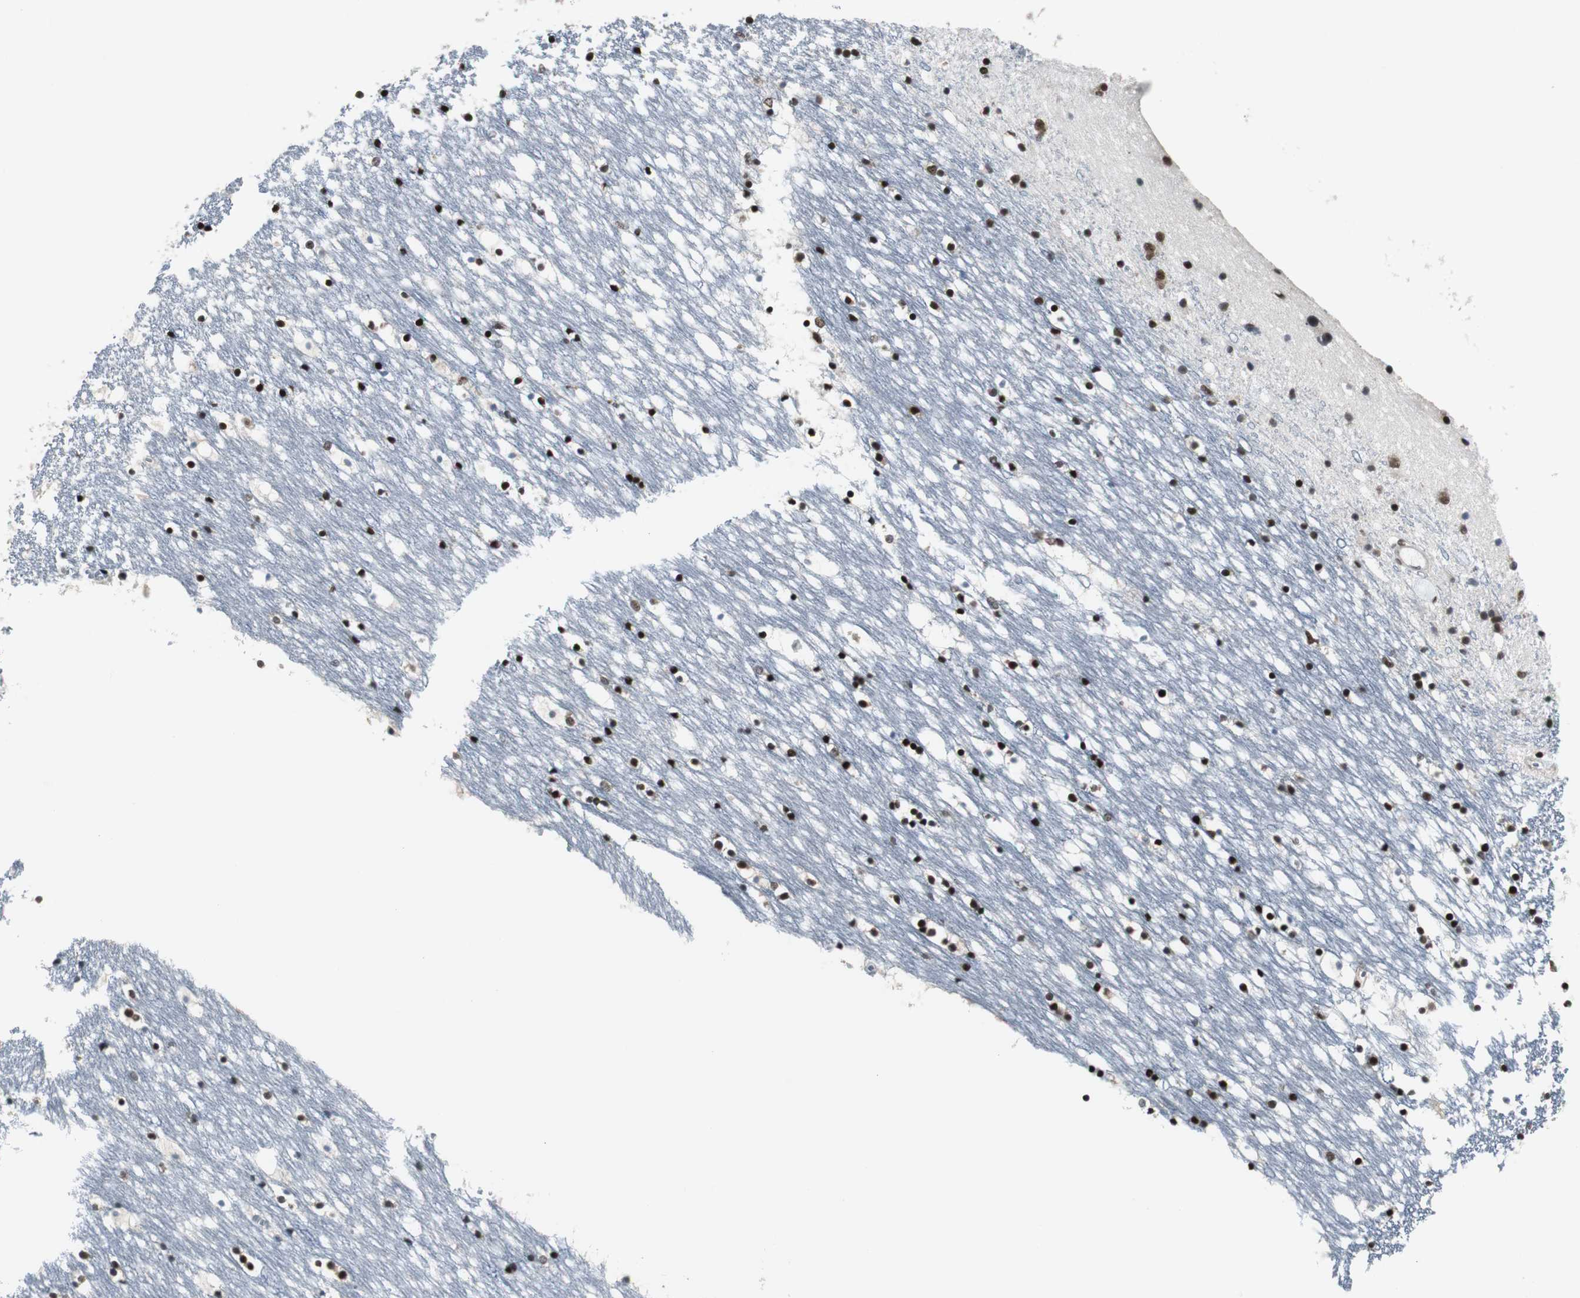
{"staining": {"intensity": "strong", "quantity": ">75%", "location": "nuclear"}, "tissue": "caudate", "cell_type": "Glial cells", "image_type": "normal", "snomed": [{"axis": "morphology", "description": "Normal tissue, NOS"}, {"axis": "topography", "description": "Lateral ventricle wall"}], "caption": "Immunohistochemical staining of unremarkable human caudate displays >75% levels of strong nuclear protein positivity in approximately >75% of glial cells. The staining was performed using DAB to visualize the protein expression in brown, while the nuclei were stained in blue with hematoxylin (Magnification: 20x).", "gene": "CDK9", "patient": {"sex": "male", "age": 45}}